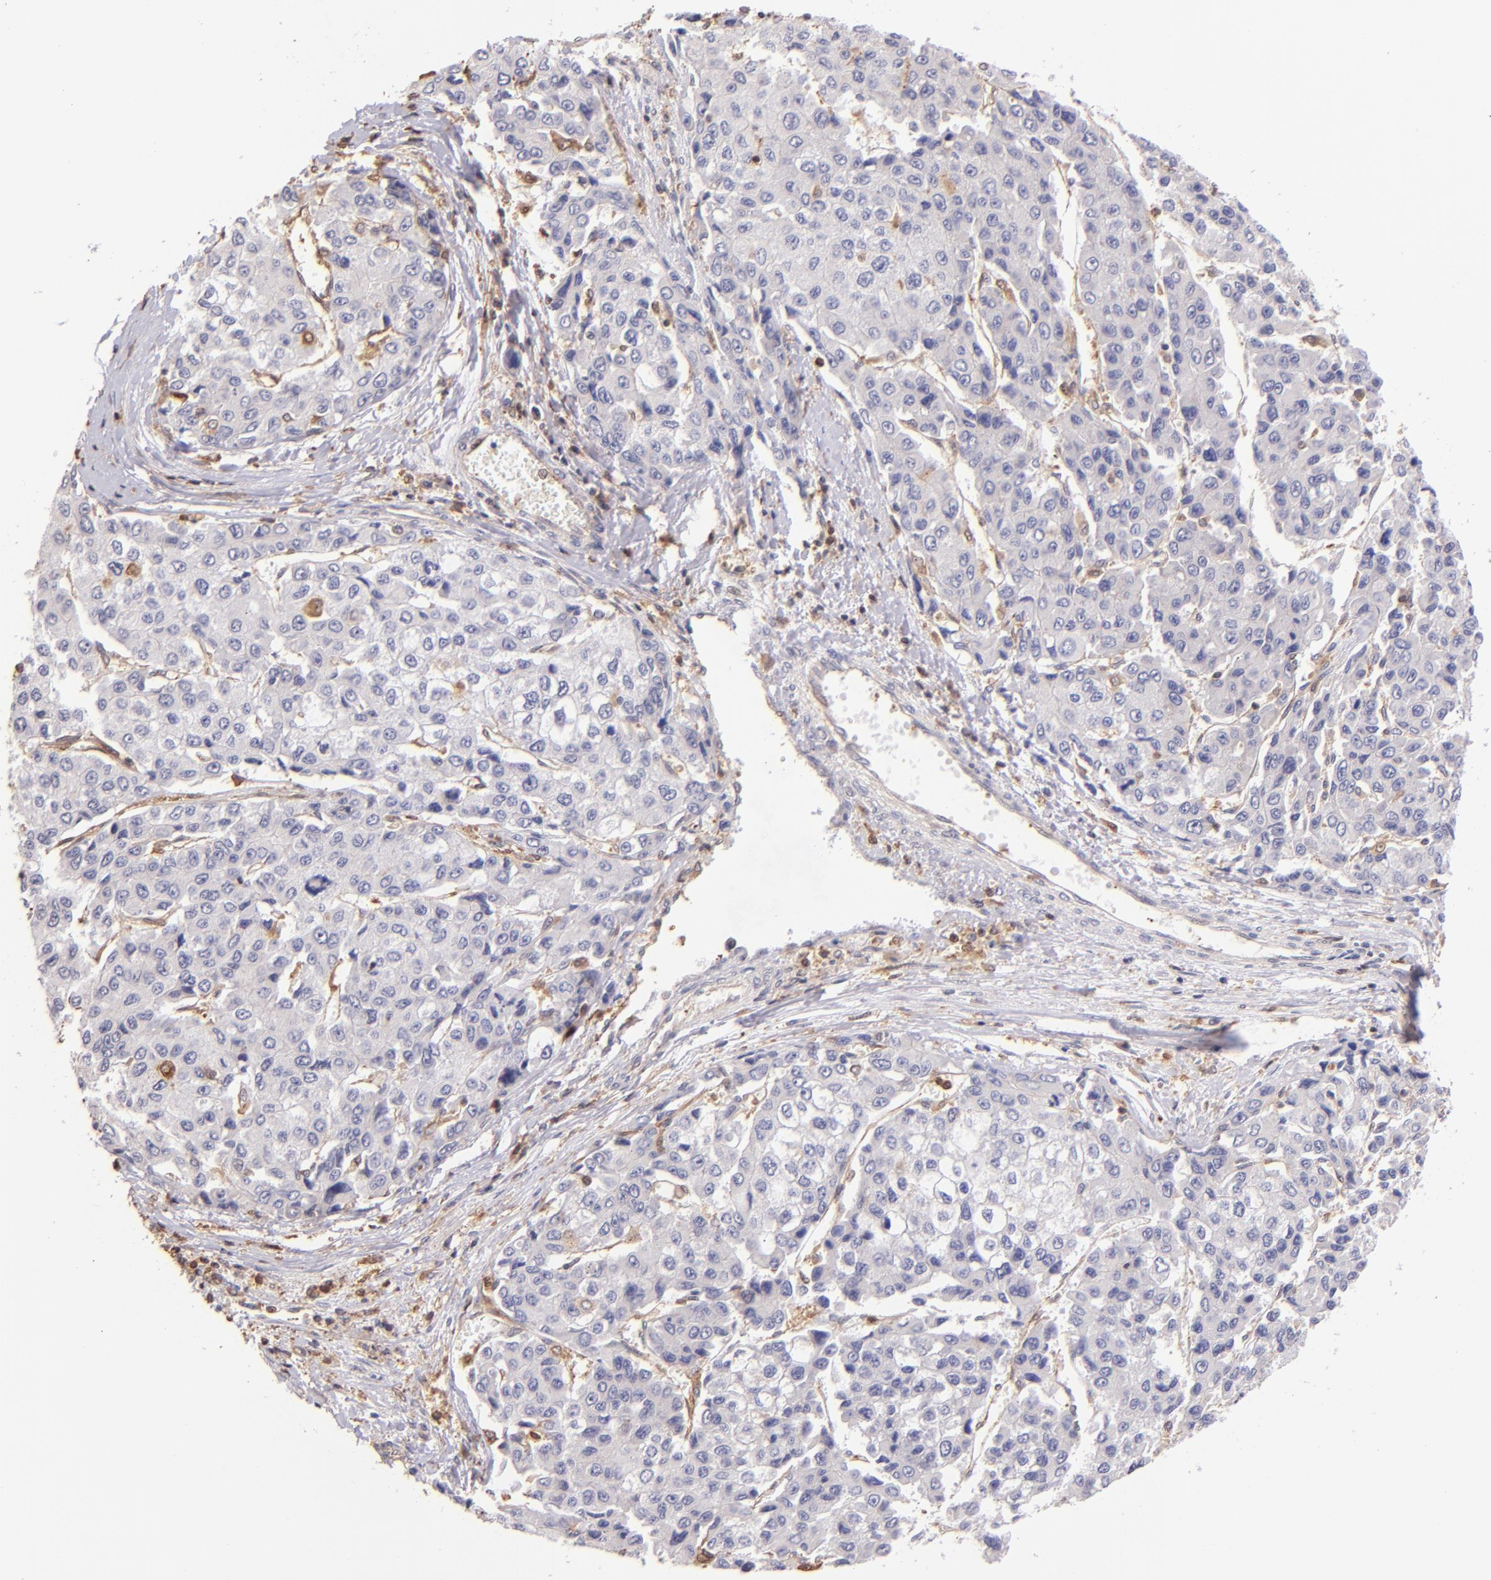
{"staining": {"intensity": "negative", "quantity": "none", "location": "none"}, "tissue": "liver cancer", "cell_type": "Tumor cells", "image_type": "cancer", "snomed": [{"axis": "morphology", "description": "Carcinoma, Hepatocellular, NOS"}, {"axis": "topography", "description": "Liver"}], "caption": "Tumor cells are negative for protein expression in human hepatocellular carcinoma (liver).", "gene": "BTK", "patient": {"sex": "female", "age": 66}}